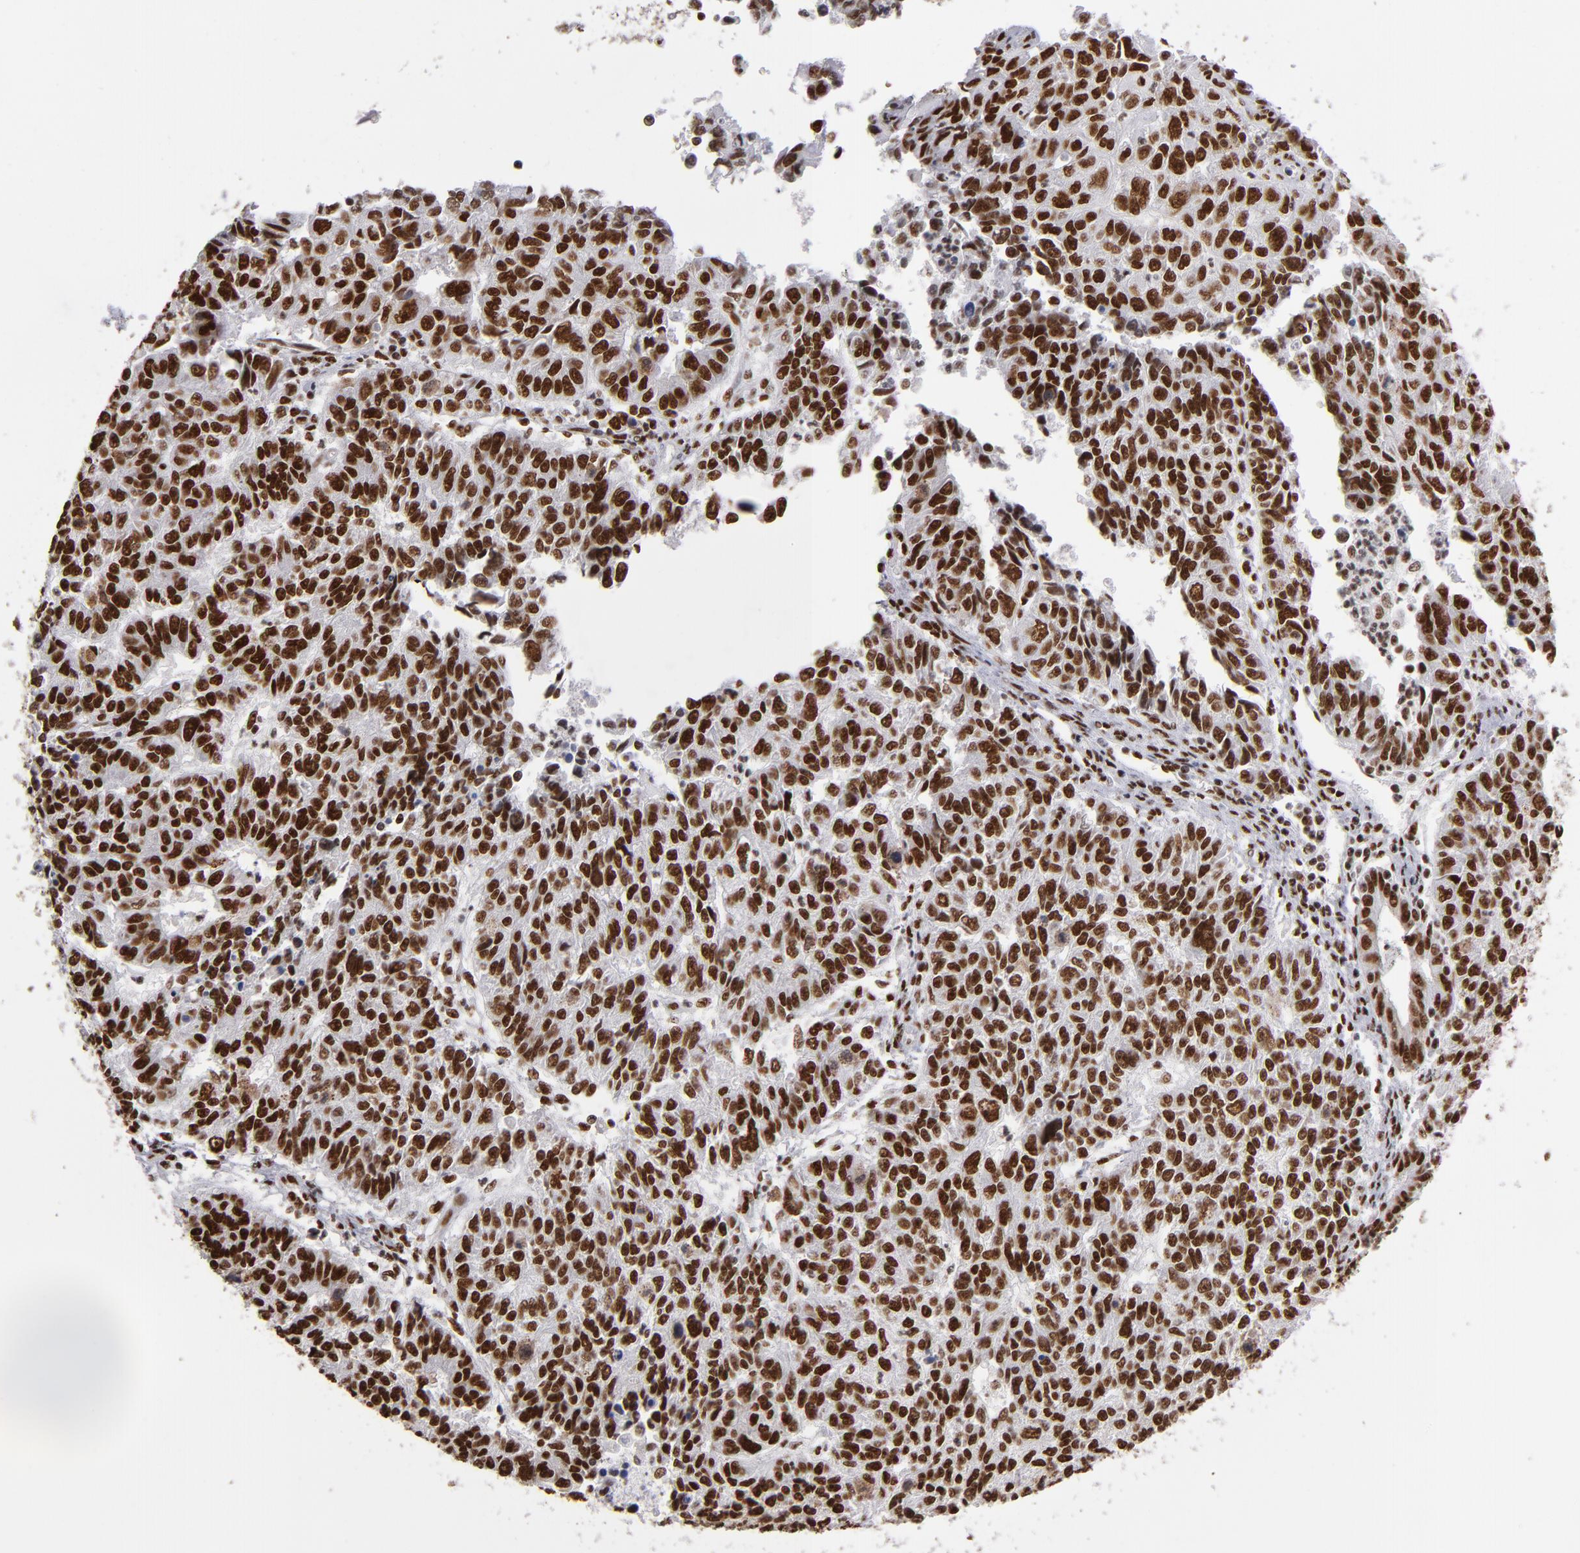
{"staining": {"intensity": "strong", "quantity": ">75%", "location": "nuclear"}, "tissue": "endometrial cancer", "cell_type": "Tumor cells", "image_type": "cancer", "snomed": [{"axis": "morphology", "description": "Adenocarcinoma, NOS"}, {"axis": "topography", "description": "Endometrium"}], "caption": "Protein analysis of endometrial cancer tissue displays strong nuclear staining in about >75% of tumor cells.", "gene": "MRE11", "patient": {"sex": "female", "age": 42}}